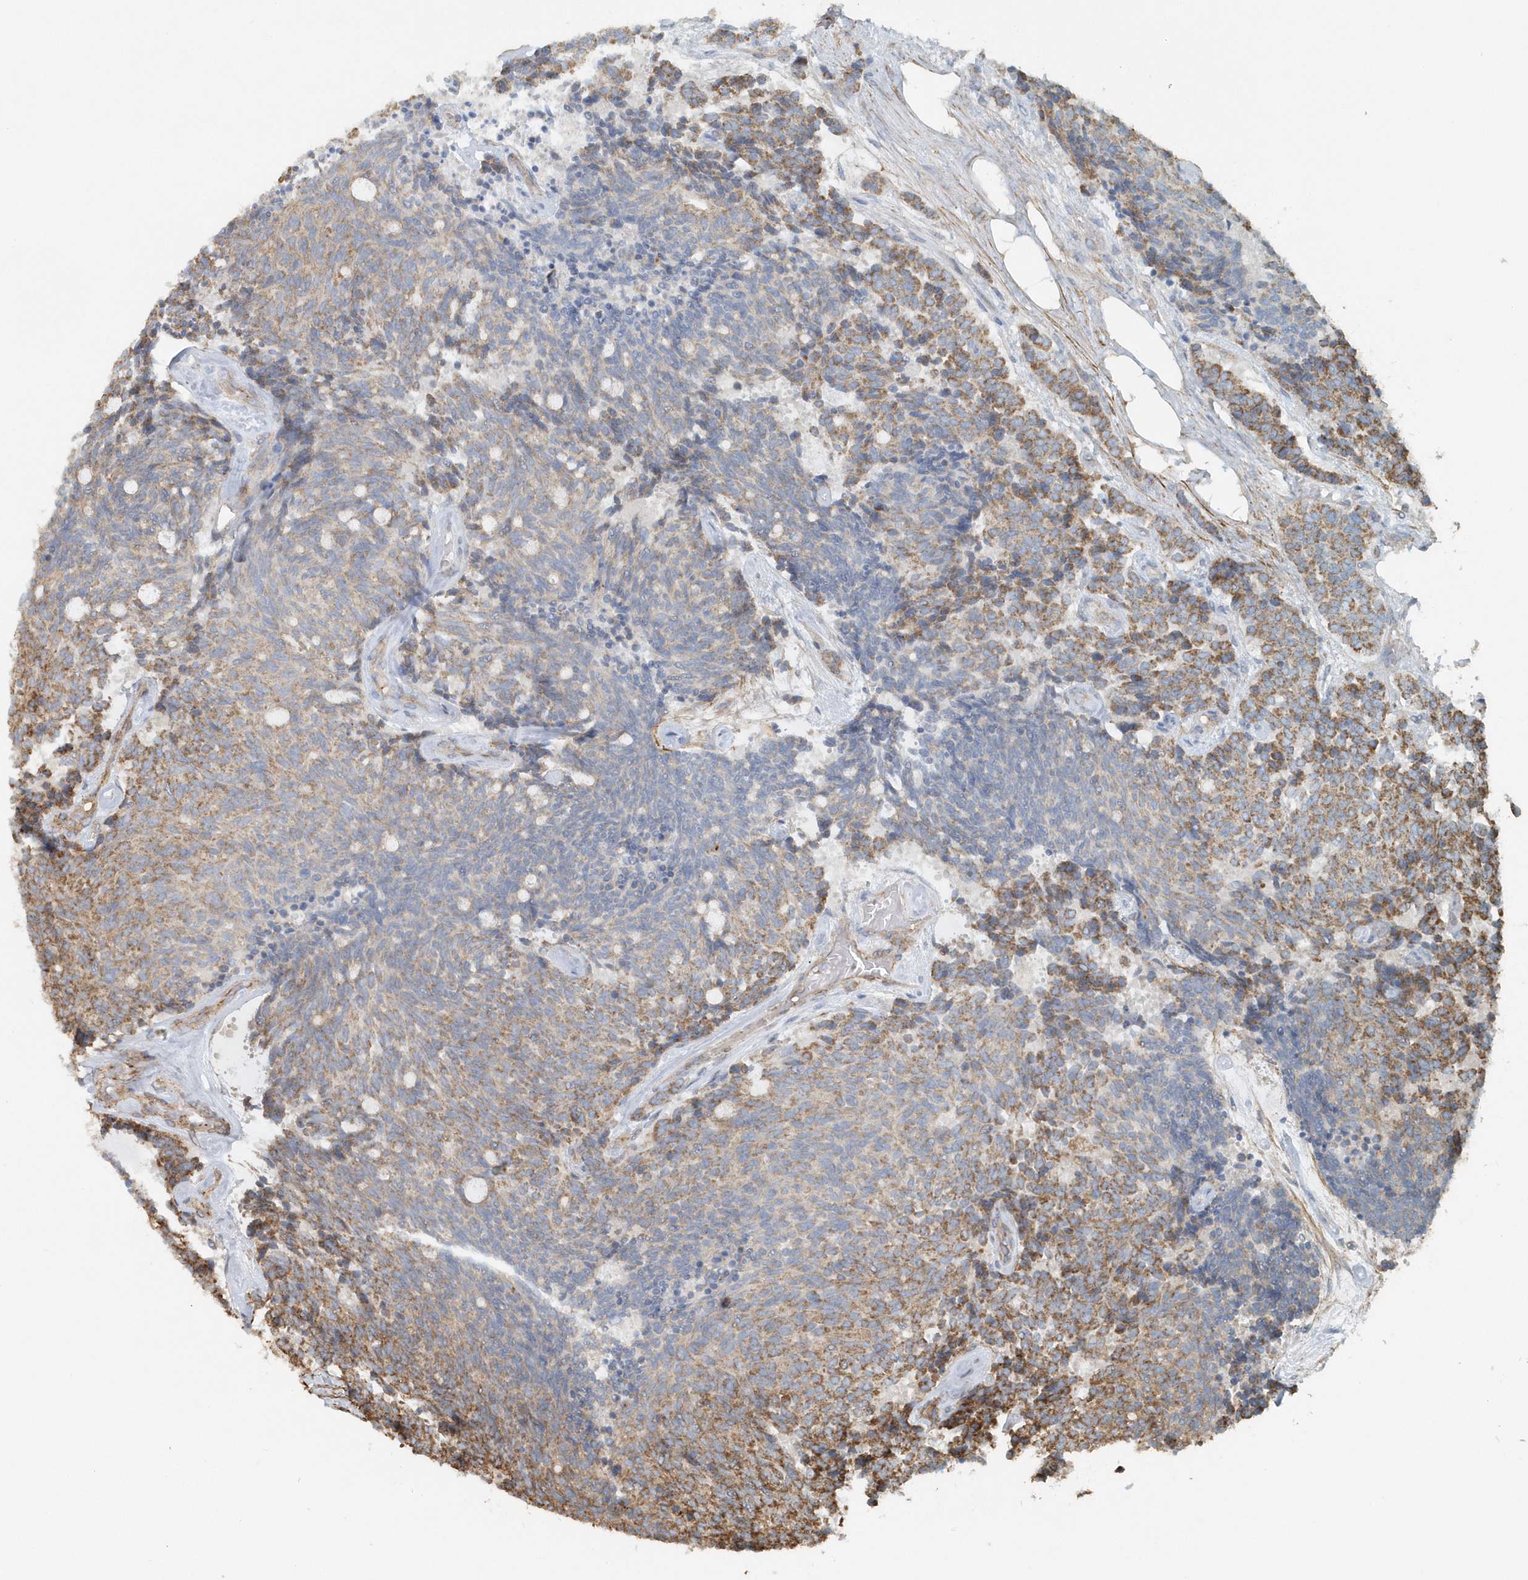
{"staining": {"intensity": "moderate", "quantity": "25%-75%", "location": "cytoplasmic/membranous"}, "tissue": "carcinoid", "cell_type": "Tumor cells", "image_type": "cancer", "snomed": [{"axis": "morphology", "description": "Carcinoid, malignant, NOS"}, {"axis": "topography", "description": "Pancreas"}], "caption": "Human carcinoid stained with a protein marker demonstrates moderate staining in tumor cells.", "gene": "MMUT", "patient": {"sex": "female", "age": 54}}